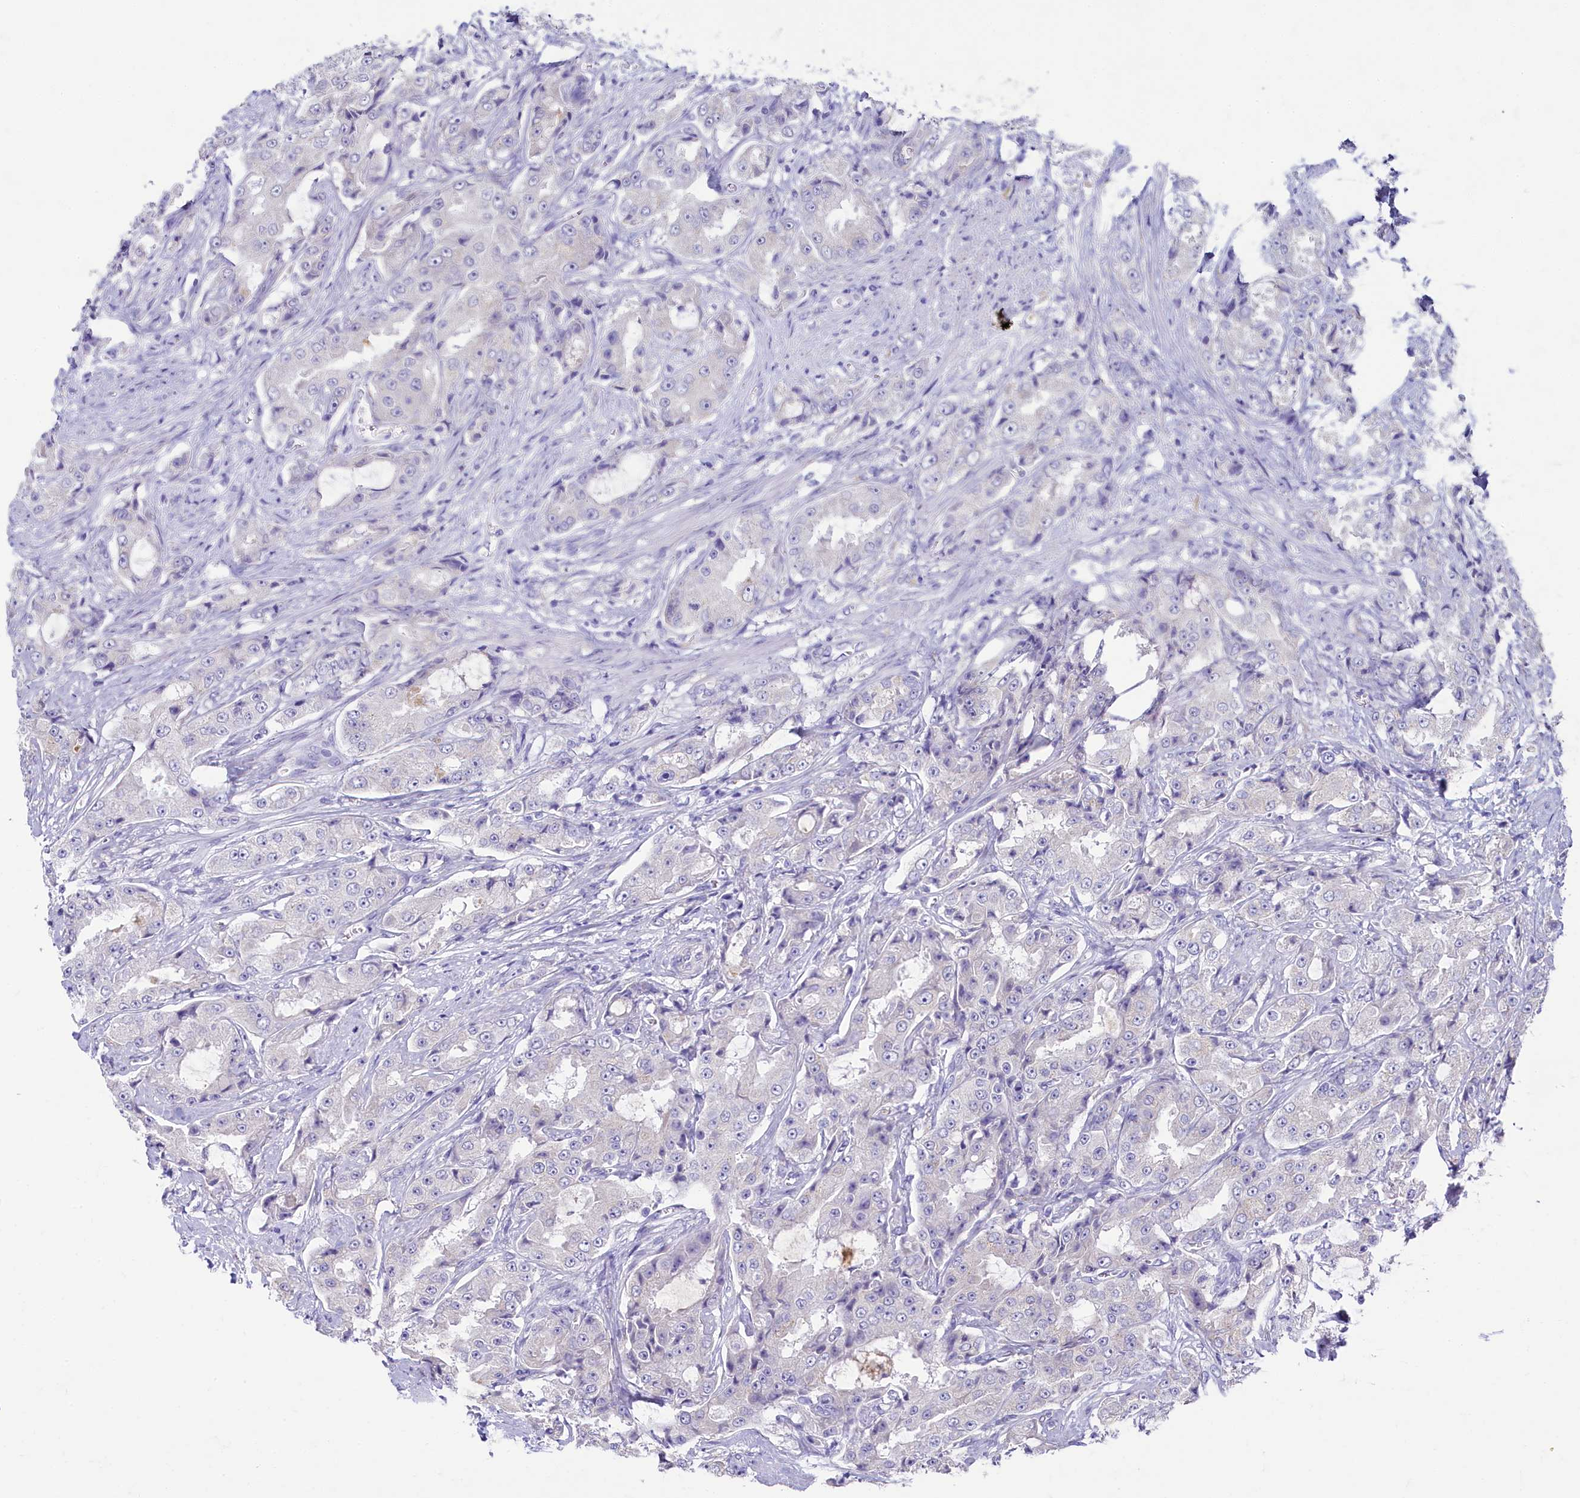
{"staining": {"intensity": "negative", "quantity": "none", "location": "none"}, "tissue": "prostate cancer", "cell_type": "Tumor cells", "image_type": "cancer", "snomed": [{"axis": "morphology", "description": "Adenocarcinoma, High grade"}, {"axis": "topography", "description": "Prostate"}], "caption": "High magnification brightfield microscopy of prostate high-grade adenocarcinoma stained with DAB (3,3'-diaminobenzidine) (brown) and counterstained with hematoxylin (blue): tumor cells show no significant staining. (IHC, brightfield microscopy, high magnification).", "gene": "SKA3", "patient": {"sex": "male", "age": 73}}